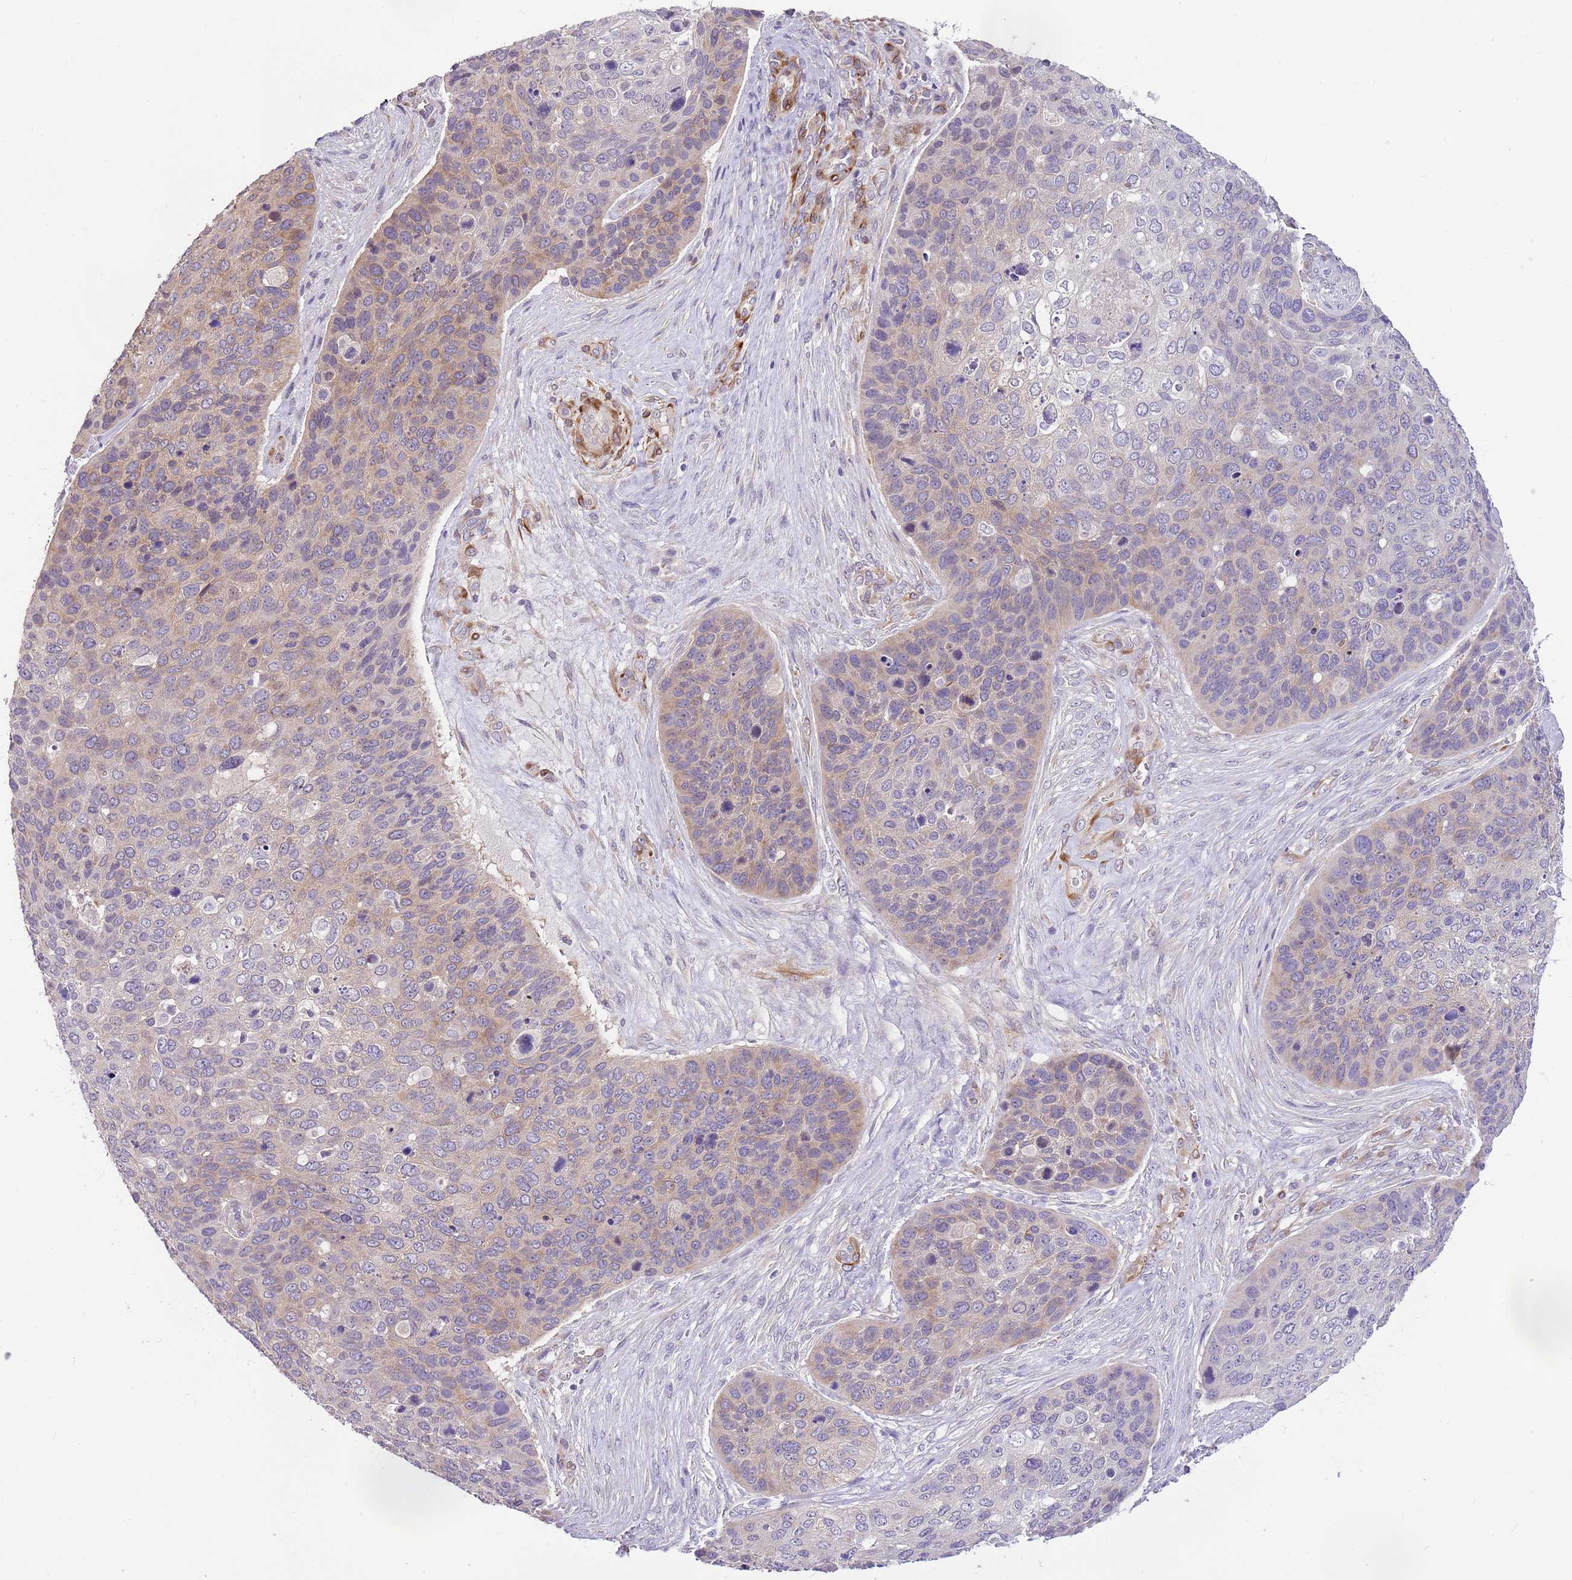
{"staining": {"intensity": "weak", "quantity": "<25%", "location": "cytoplasmic/membranous"}, "tissue": "skin cancer", "cell_type": "Tumor cells", "image_type": "cancer", "snomed": [{"axis": "morphology", "description": "Basal cell carcinoma"}, {"axis": "topography", "description": "Skin"}], "caption": "Human skin cancer (basal cell carcinoma) stained for a protein using IHC exhibits no positivity in tumor cells.", "gene": "RFK", "patient": {"sex": "female", "age": 74}}